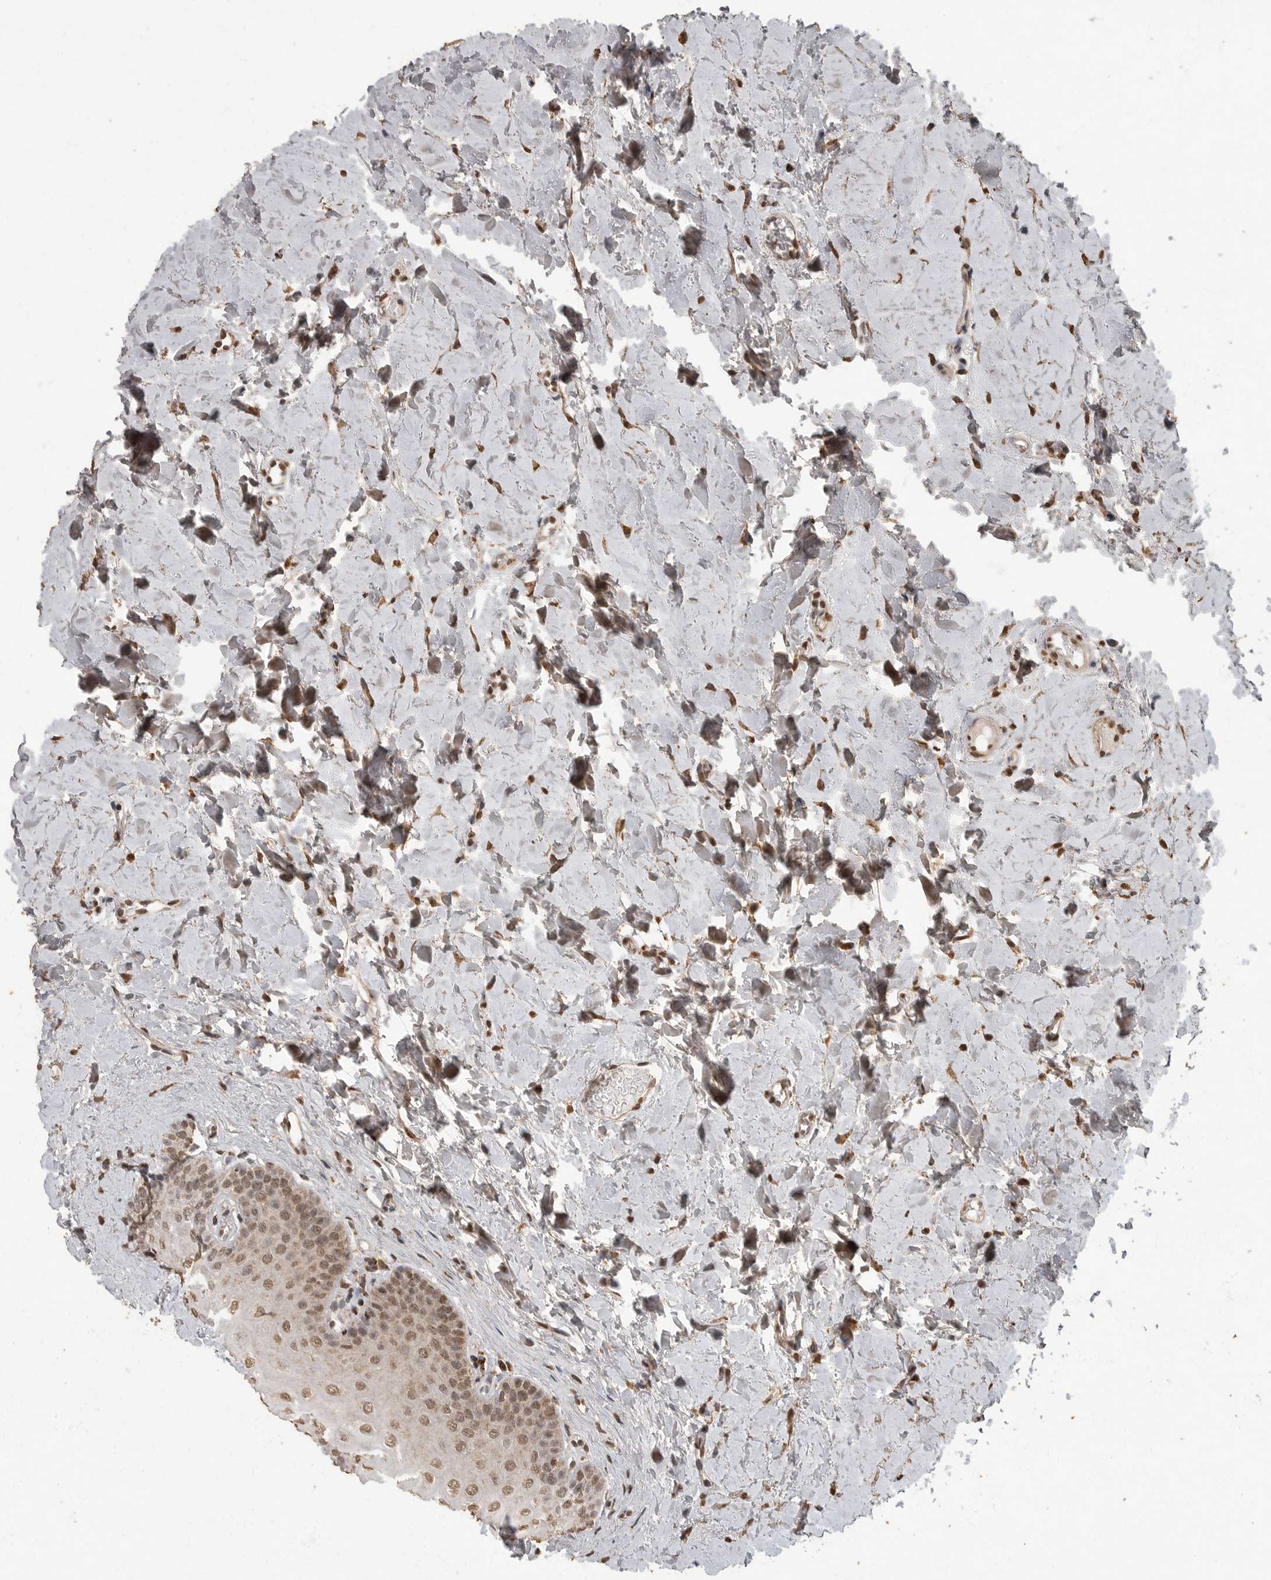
{"staining": {"intensity": "moderate", "quantity": ">75%", "location": "nuclear"}, "tissue": "oral mucosa", "cell_type": "Squamous epithelial cells", "image_type": "normal", "snomed": [{"axis": "morphology", "description": "Normal tissue, NOS"}, {"axis": "topography", "description": "Oral tissue"}], "caption": "A micrograph of human oral mucosa stained for a protein reveals moderate nuclear brown staining in squamous epithelial cells. The staining was performed using DAB, with brown indicating positive protein expression. Nuclei are stained blue with hematoxylin.", "gene": "MAFG", "patient": {"sex": "female", "age": 39}}